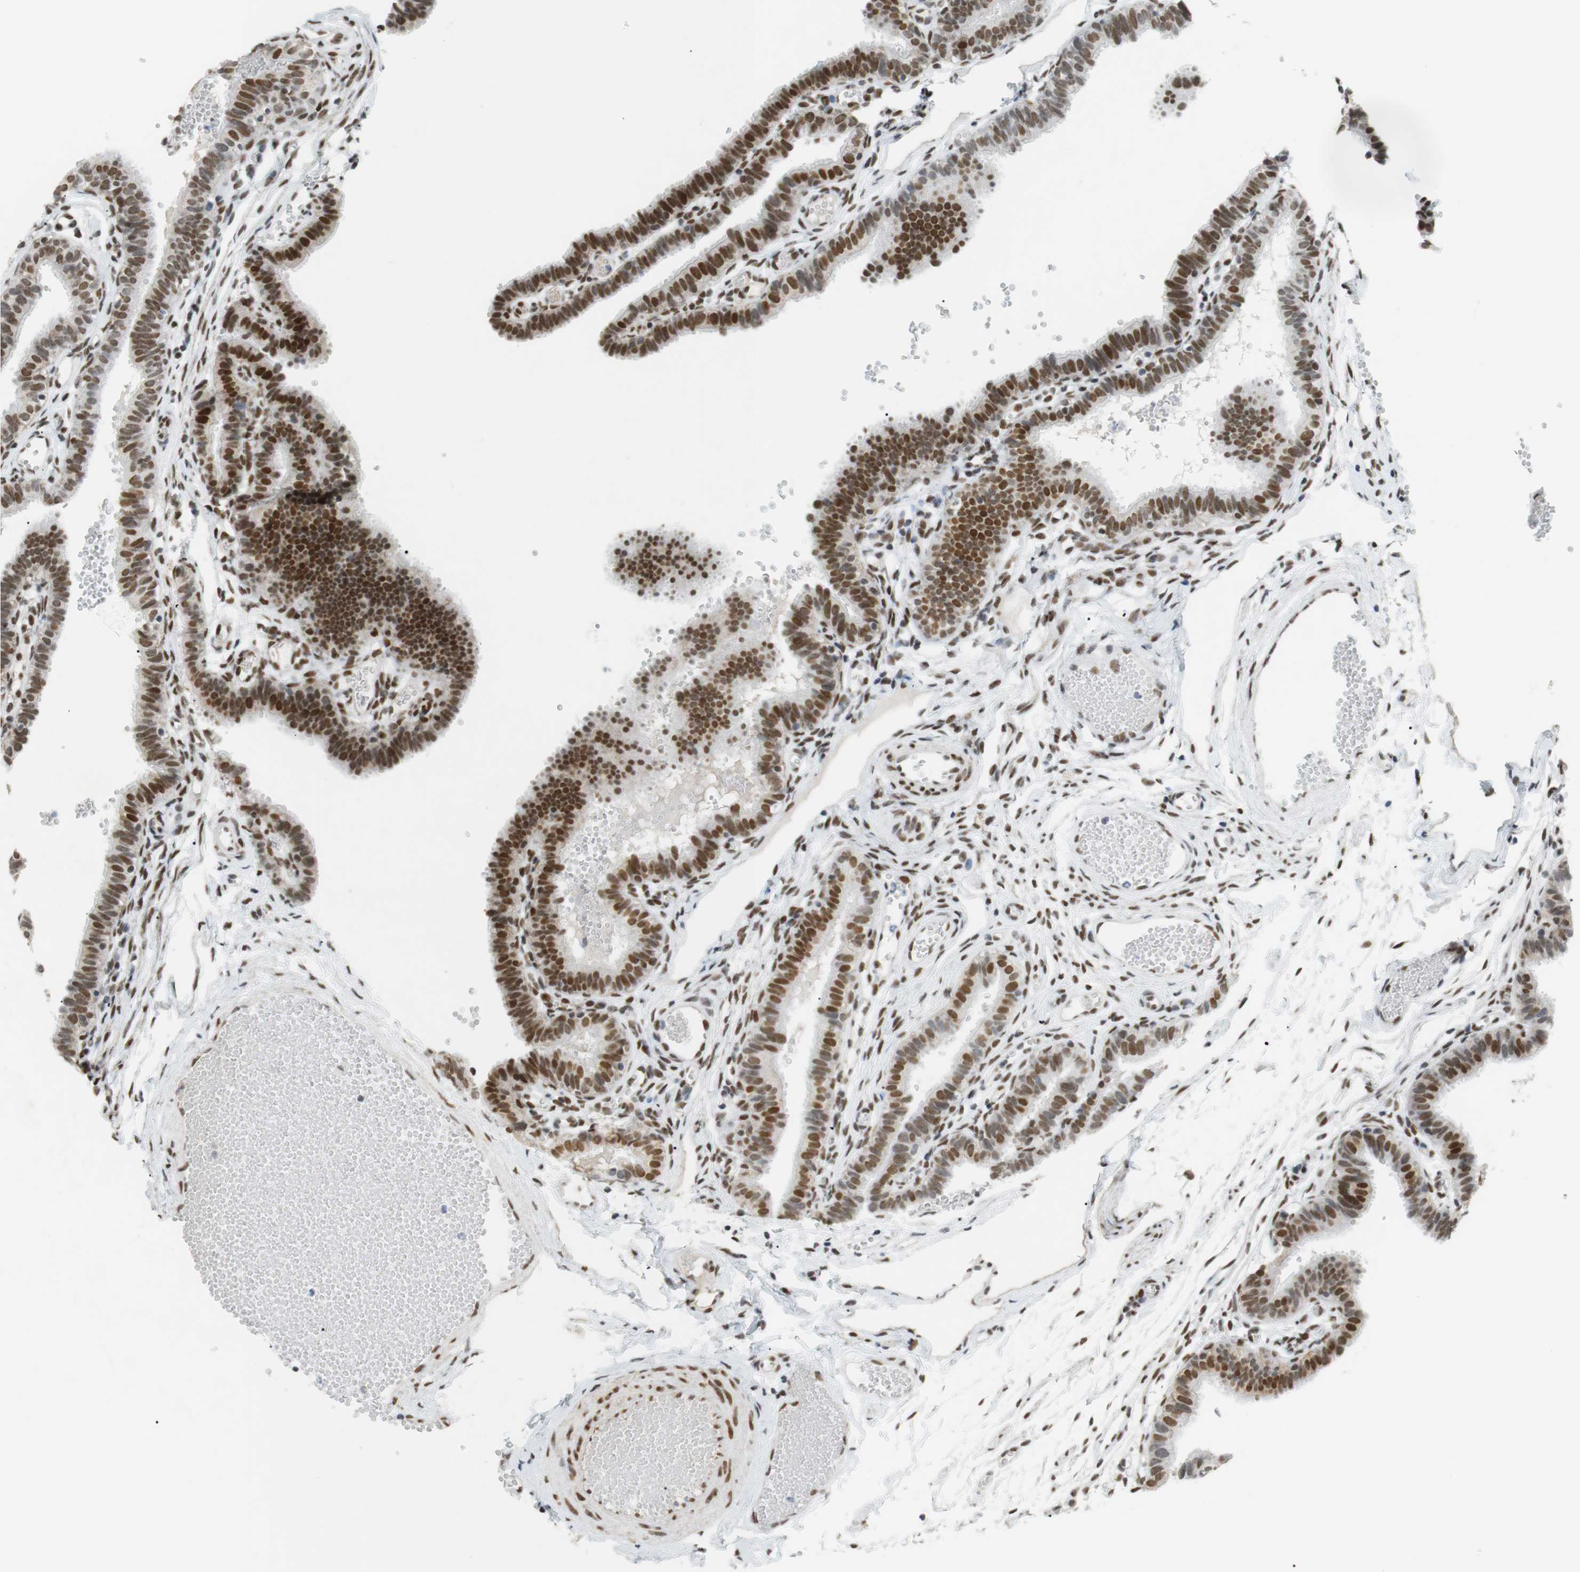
{"staining": {"intensity": "moderate", "quantity": ">75%", "location": "nuclear"}, "tissue": "fallopian tube", "cell_type": "Glandular cells", "image_type": "normal", "snomed": [{"axis": "morphology", "description": "Normal tissue, NOS"}, {"axis": "topography", "description": "Fallopian tube"}, {"axis": "topography", "description": "Placenta"}], "caption": "Glandular cells show medium levels of moderate nuclear expression in about >75% of cells in unremarkable human fallopian tube. Using DAB (brown) and hematoxylin (blue) stains, captured at high magnification using brightfield microscopy.", "gene": "BMI1", "patient": {"sex": "female", "age": 34}}